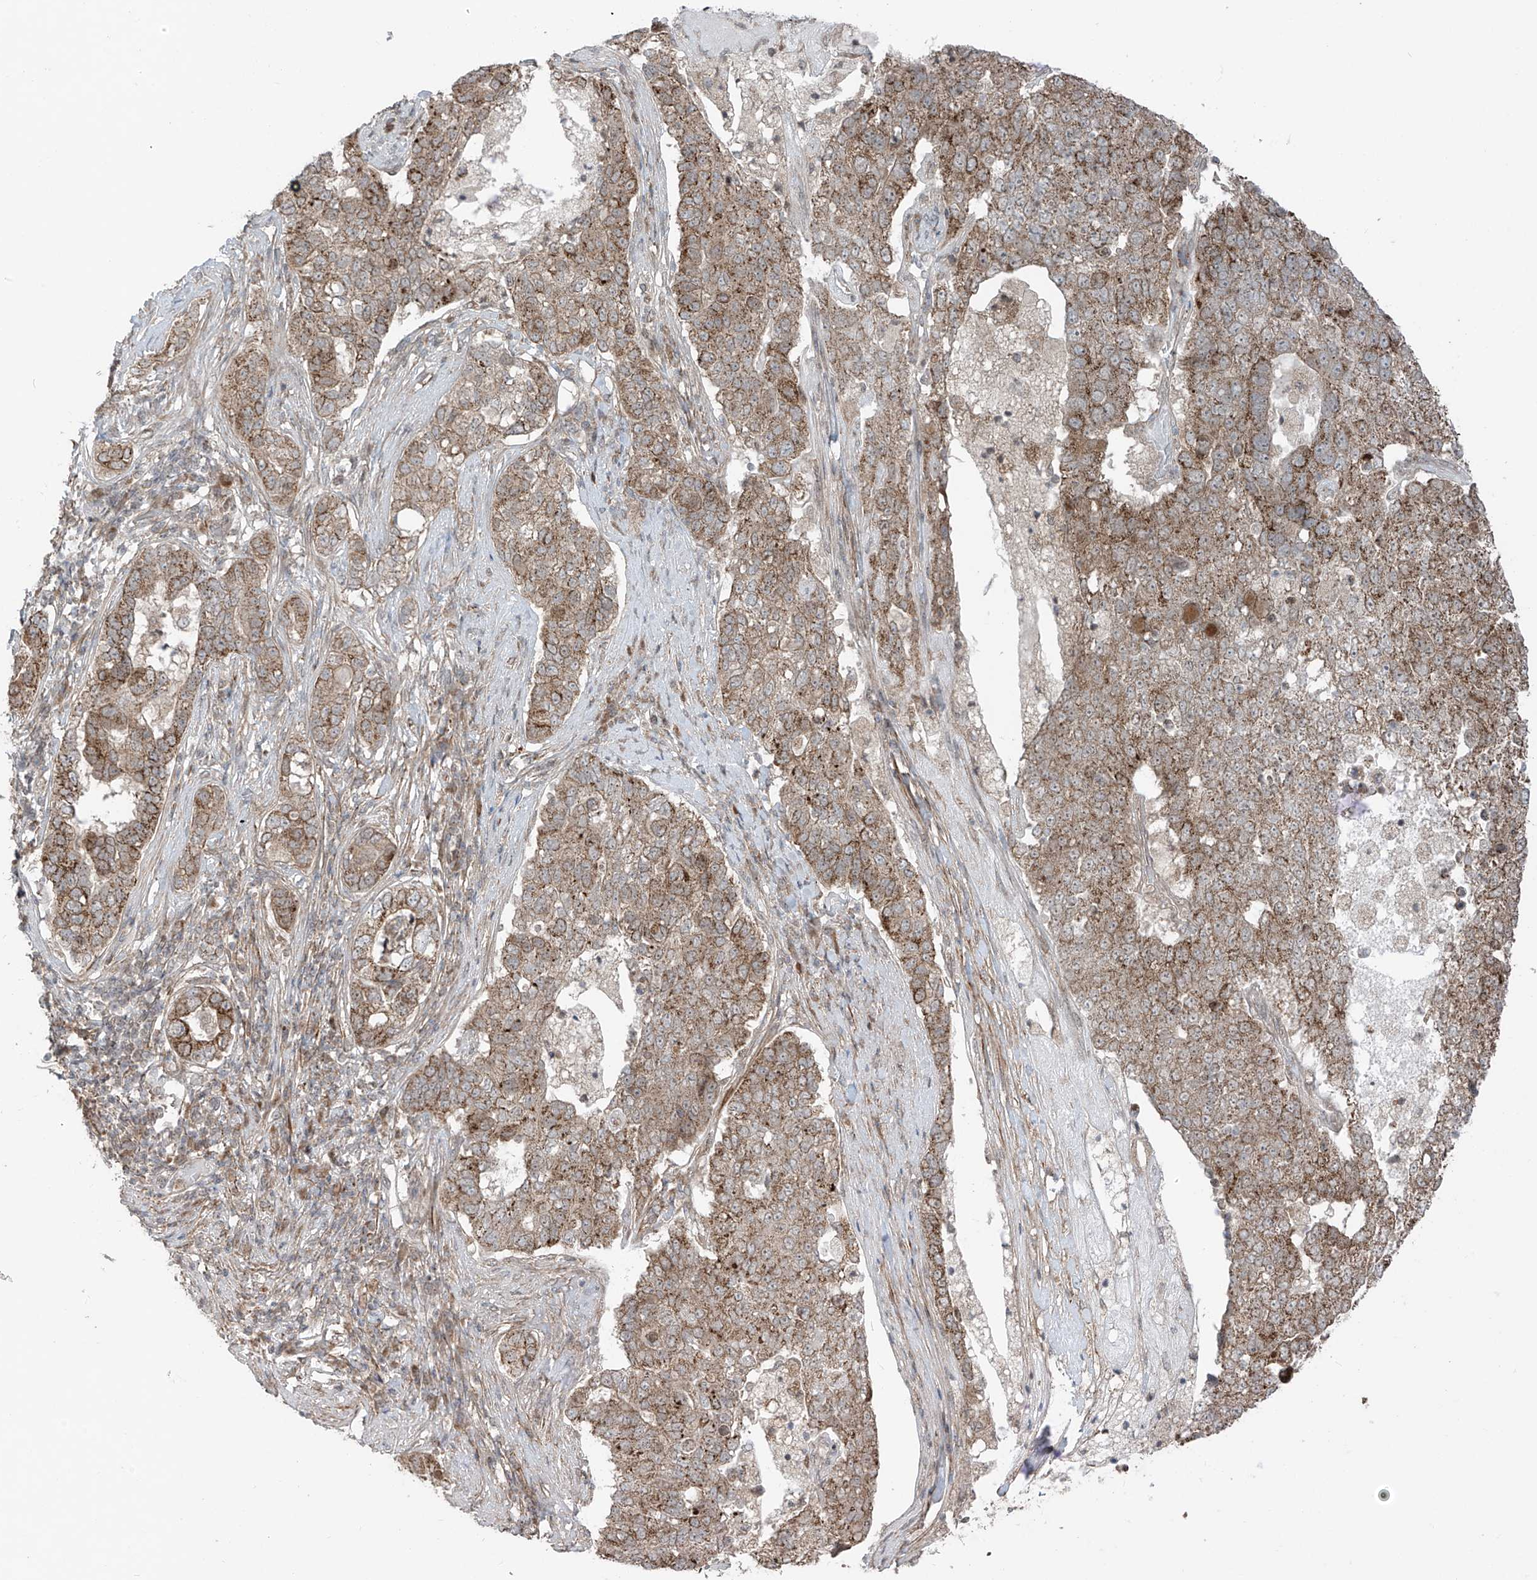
{"staining": {"intensity": "moderate", "quantity": ">75%", "location": "cytoplasmic/membranous"}, "tissue": "pancreatic cancer", "cell_type": "Tumor cells", "image_type": "cancer", "snomed": [{"axis": "morphology", "description": "Adenocarcinoma, NOS"}, {"axis": "topography", "description": "Pancreas"}], "caption": "The image demonstrates staining of pancreatic cancer (adenocarcinoma), revealing moderate cytoplasmic/membranous protein positivity (brown color) within tumor cells.", "gene": "PDE11A", "patient": {"sex": "female", "age": 61}}